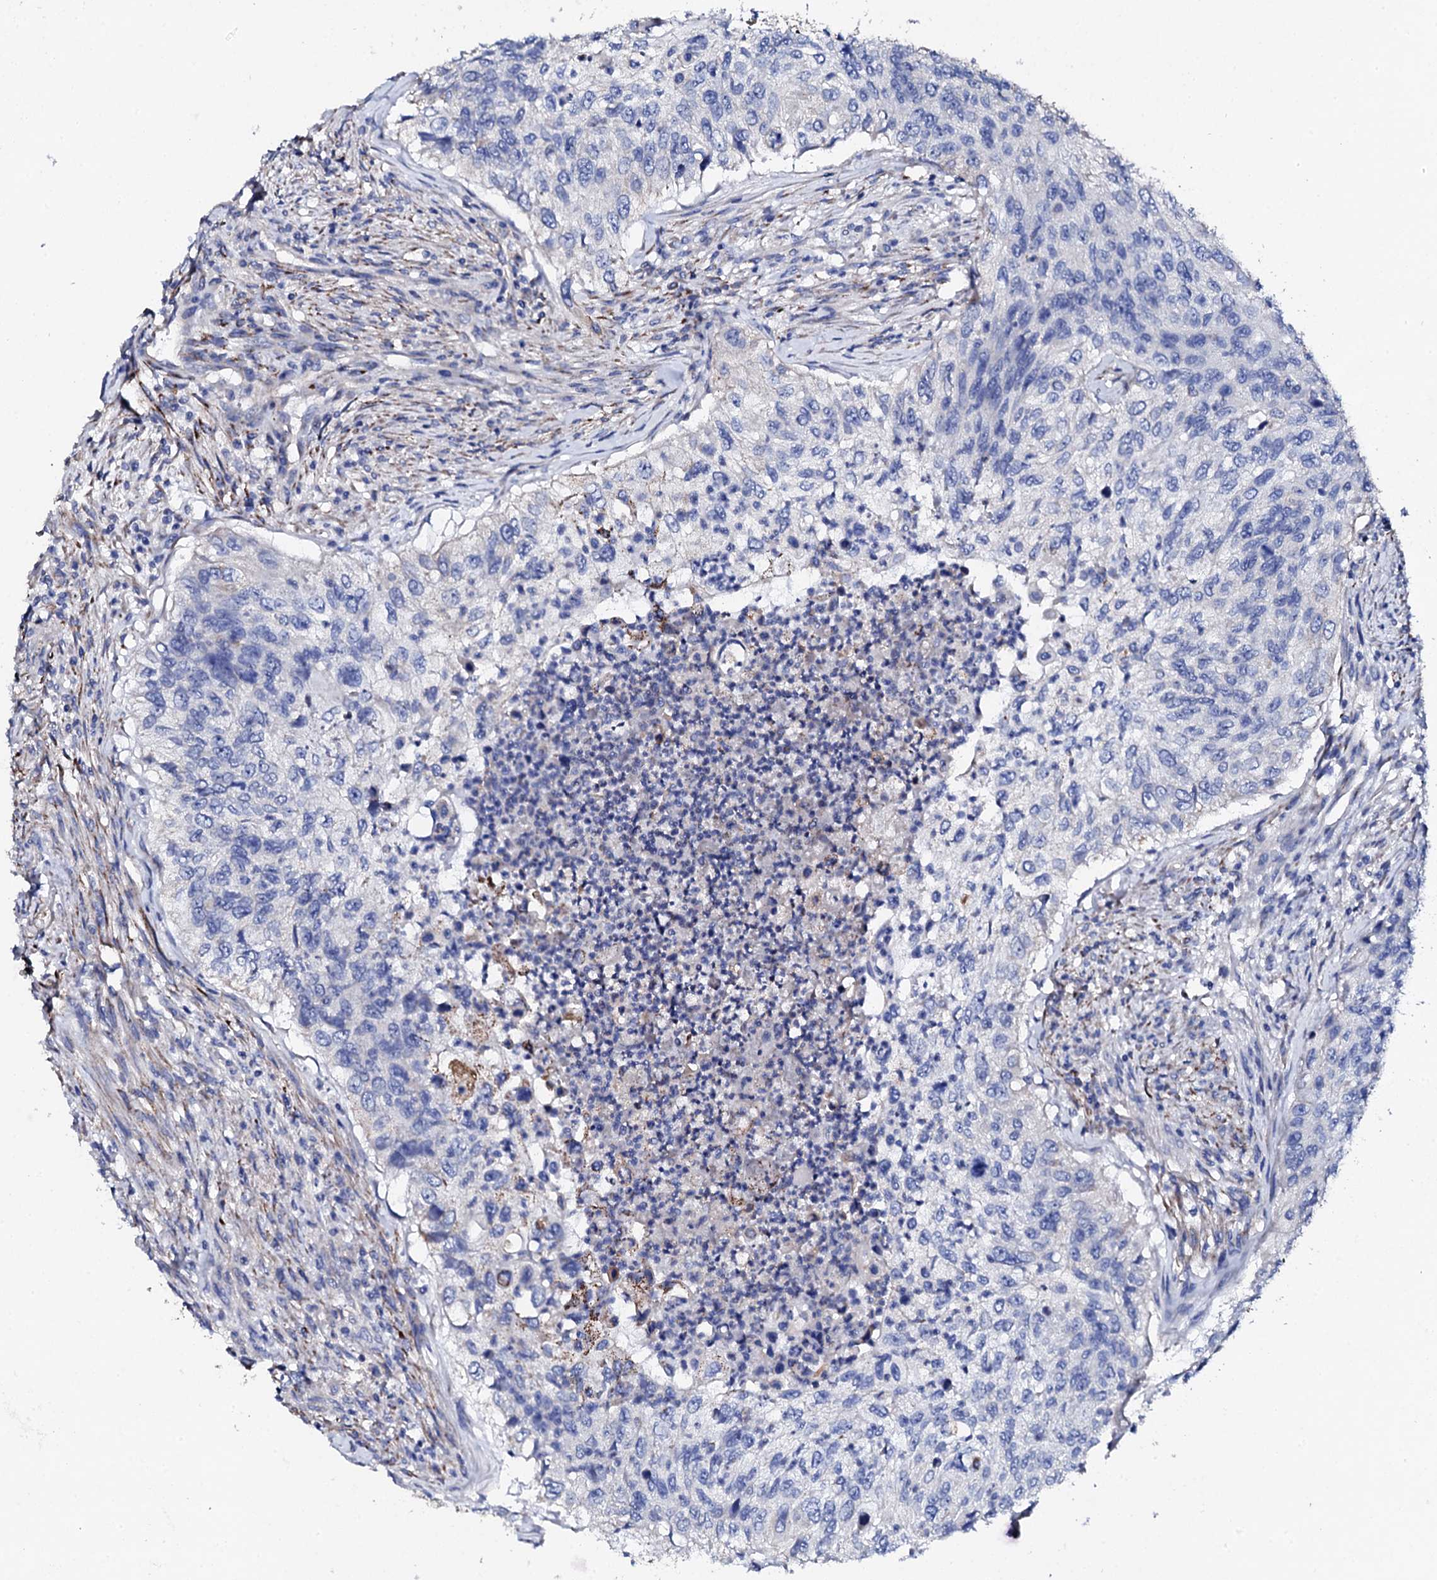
{"staining": {"intensity": "negative", "quantity": "none", "location": "none"}, "tissue": "urothelial cancer", "cell_type": "Tumor cells", "image_type": "cancer", "snomed": [{"axis": "morphology", "description": "Urothelial carcinoma, High grade"}, {"axis": "topography", "description": "Urinary bladder"}], "caption": "This is an immunohistochemistry micrograph of urothelial carcinoma (high-grade). There is no staining in tumor cells.", "gene": "KLHL32", "patient": {"sex": "female", "age": 60}}